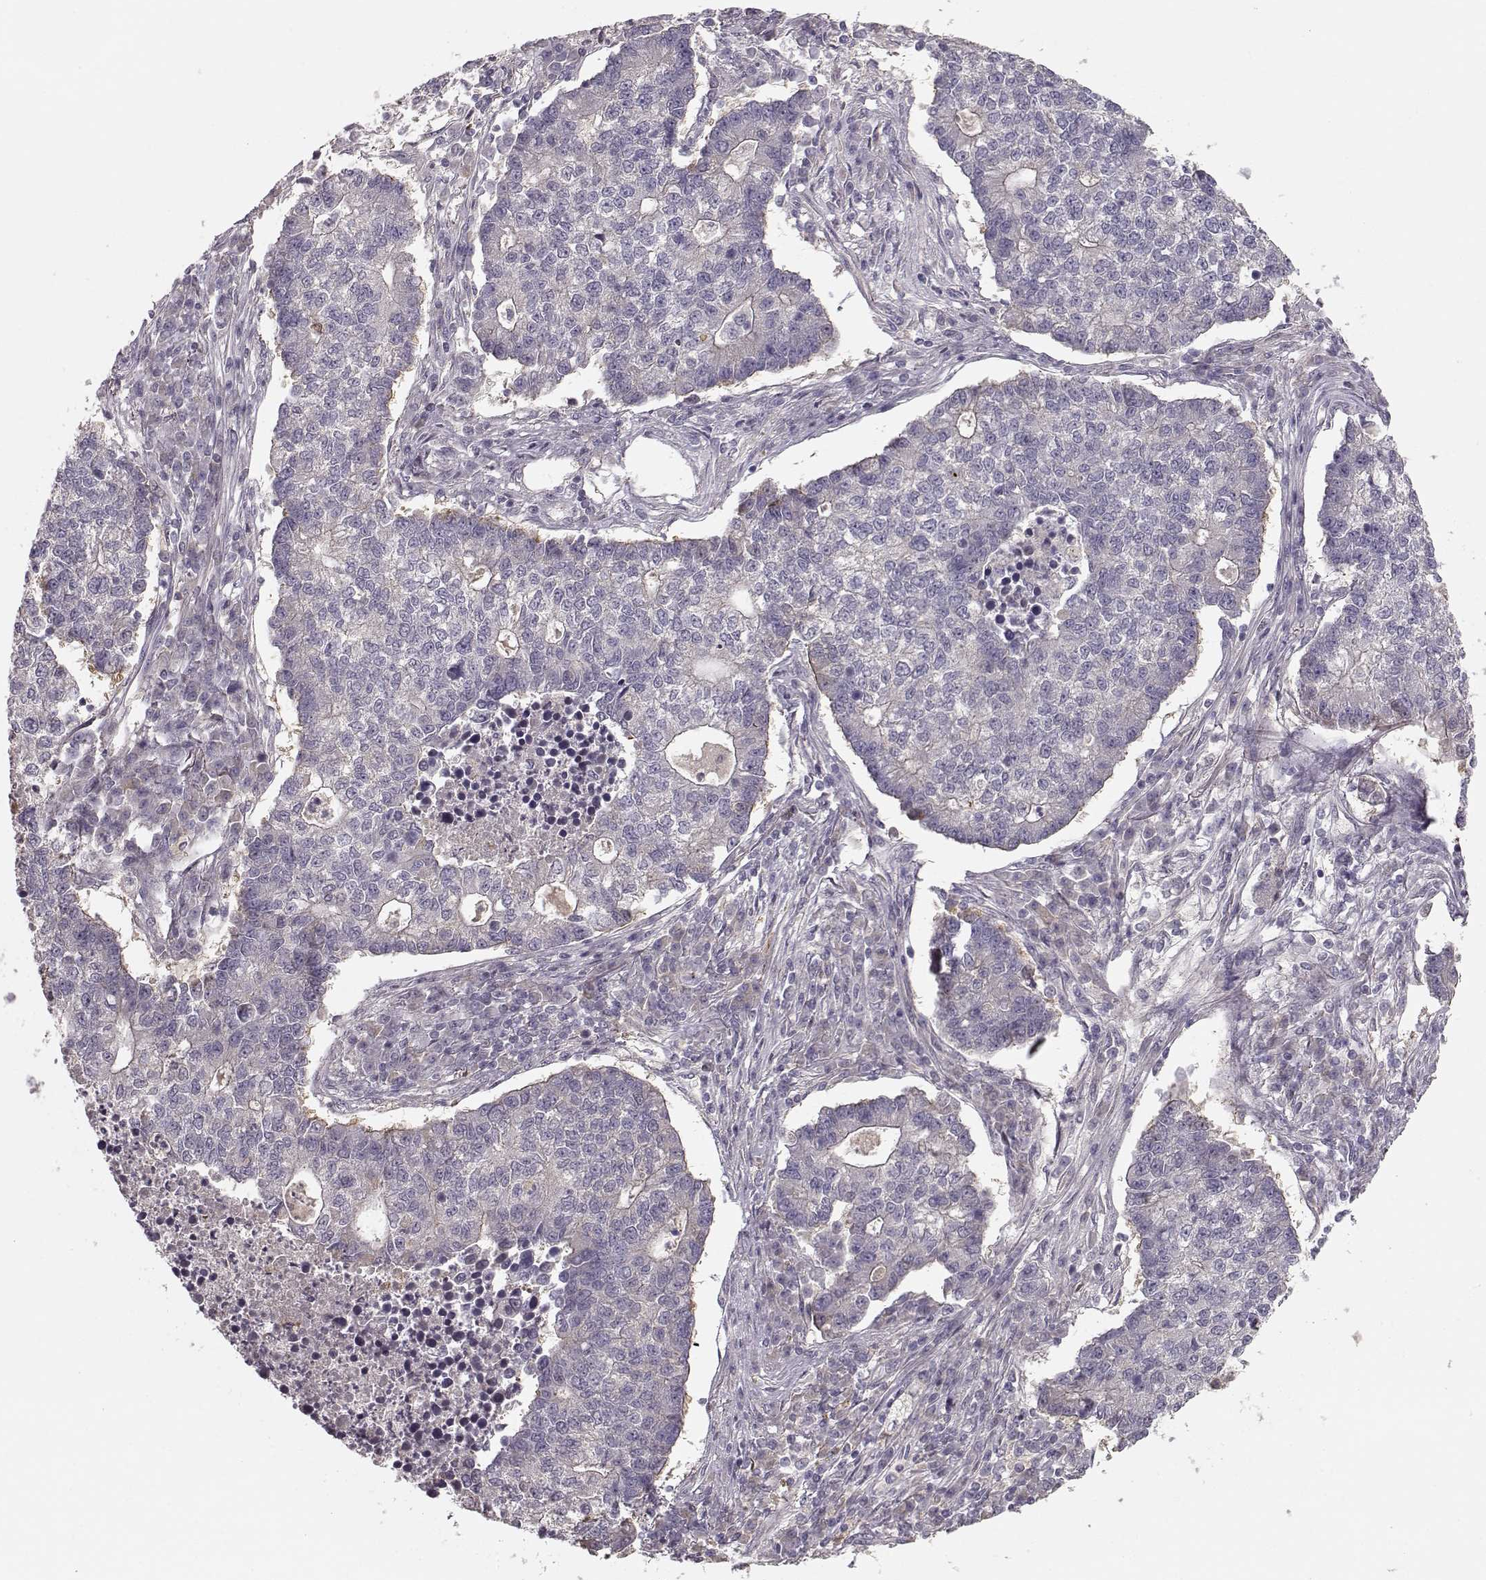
{"staining": {"intensity": "negative", "quantity": "none", "location": "none"}, "tissue": "lung cancer", "cell_type": "Tumor cells", "image_type": "cancer", "snomed": [{"axis": "morphology", "description": "Adenocarcinoma, NOS"}, {"axis": "topography", "description": "Lung"}], "caption": "Immunohistochemistry image of neoplastic tissue: lung cancer (adenocarcinoma) stained with DAB exhibits no significant protein expression in tumor cells.", "gene": "MTR", "patient": {"sex": "male", "age": 57}}